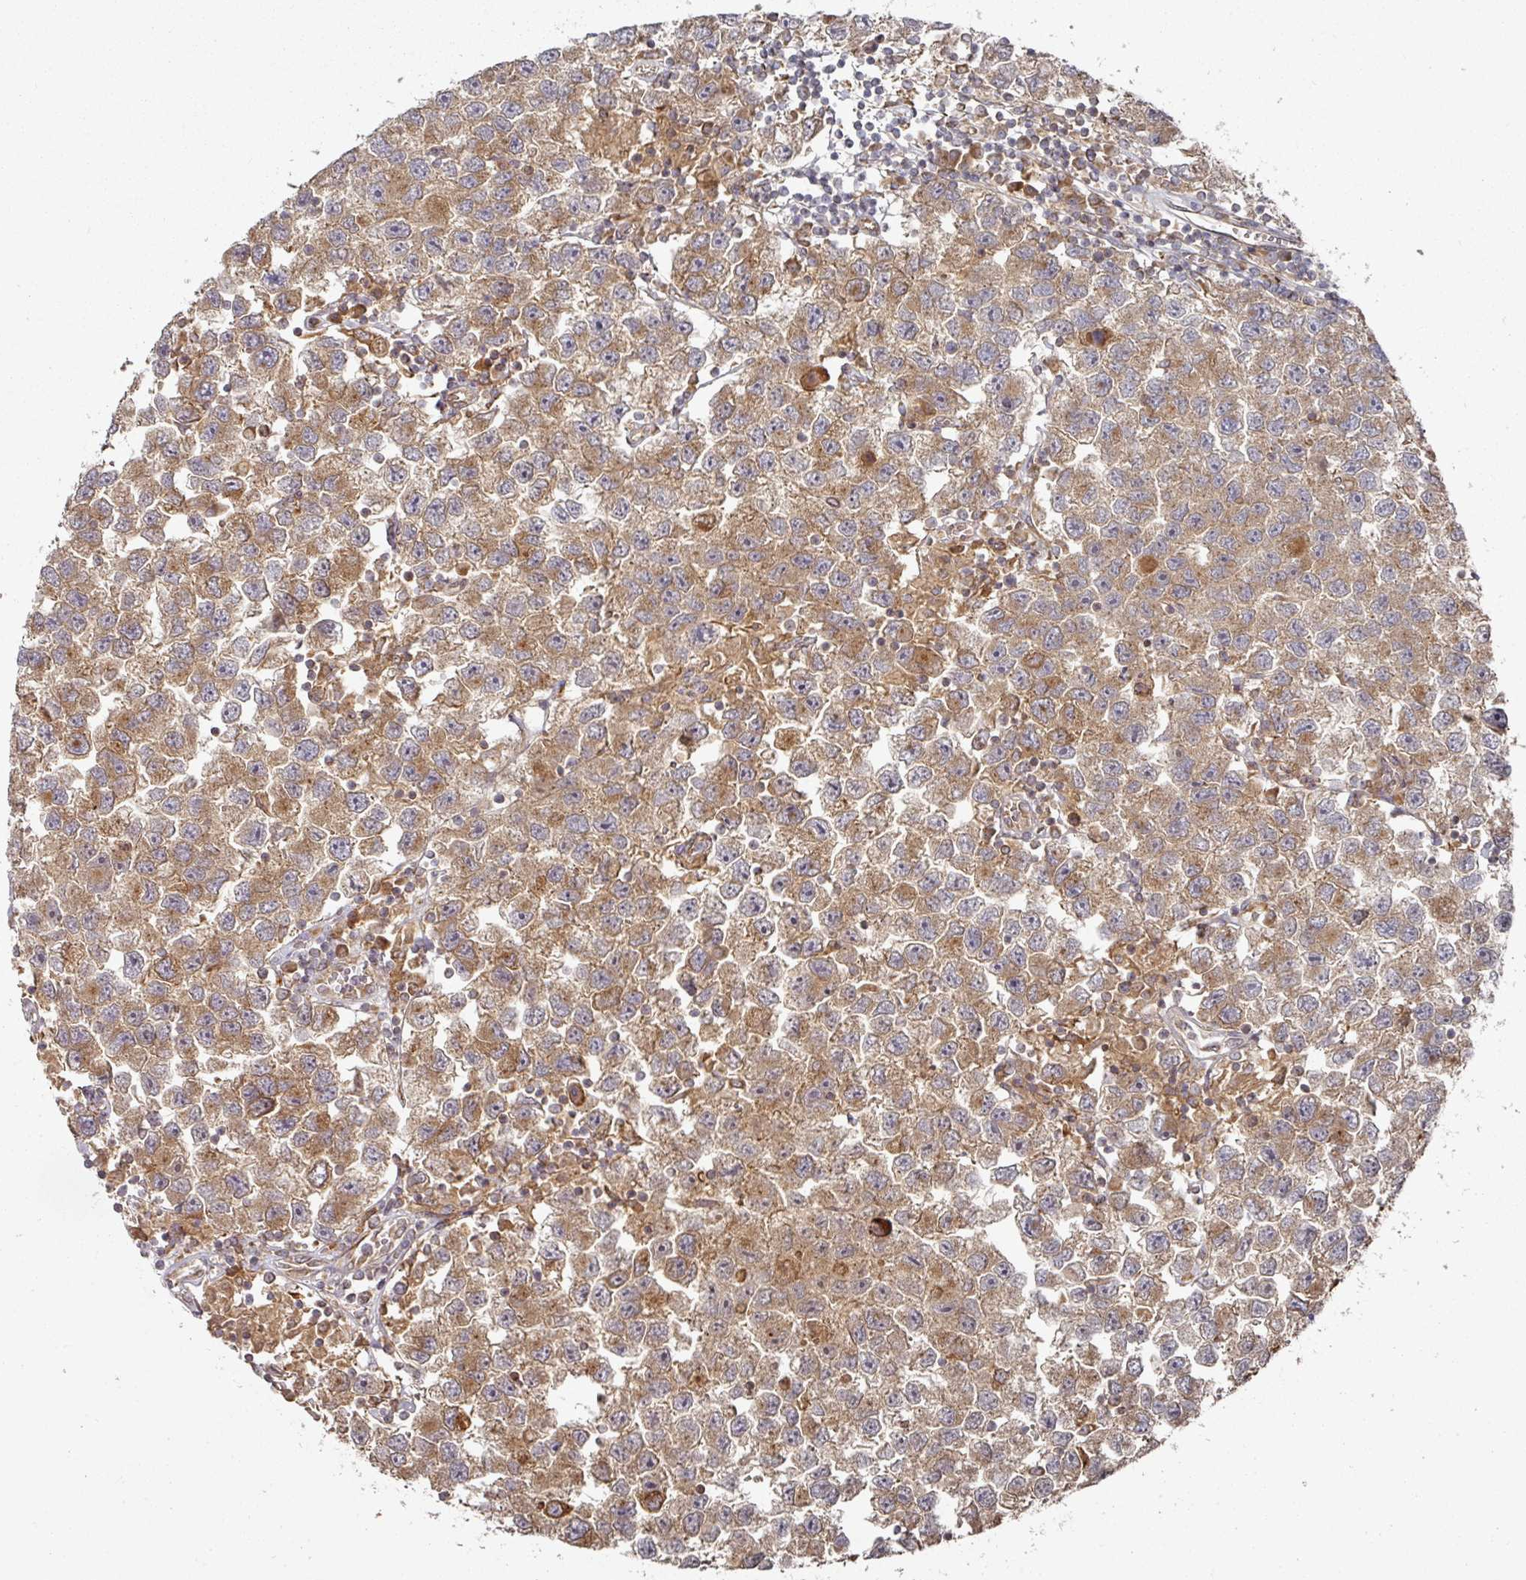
{"staining": {"intensity": "moderate", "quantity": ">75%", "location": "cytoplasmic/membranous"}, "tissue": "testis cancer", "cell_type": "Tumor cells", "image_type": "cancer", "snomed": [{"axis": "morphology", "description": "Seminoma, NOS"}, {"axis": "topography", "description": "Testis"}], "caption": "Seminoma (testis) stained for a protein (brown) demonstrates moderate cytoplasmic/membranous positive expression in about >75% of tumor cells.", "gene": "CEP95", "patient": {"sex": "male", "age": 26}}